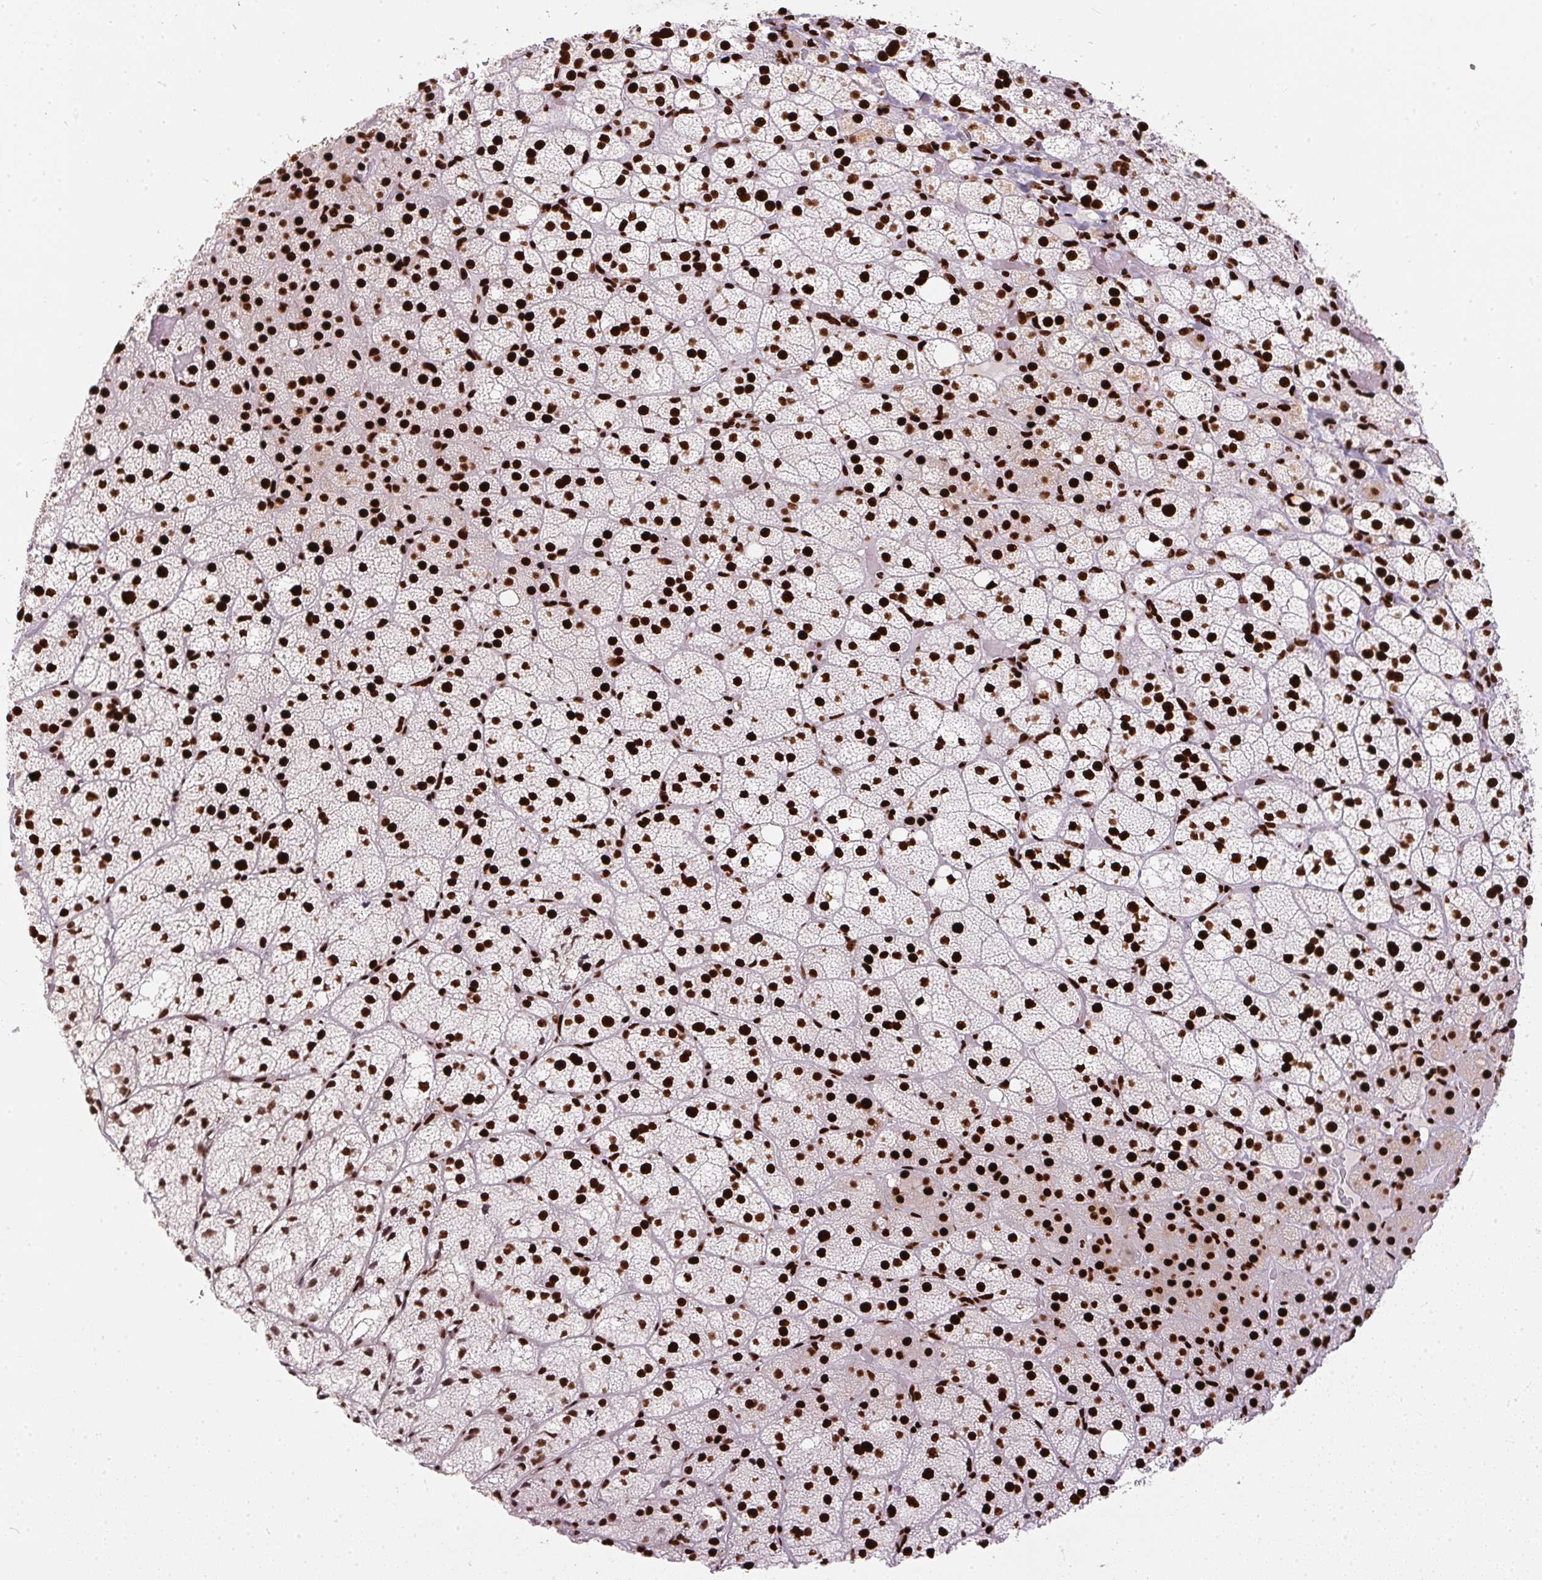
{"staining": {"intensity": "strong", "quantity": ">75%", "location": "nuclear"}, "tissue": "adrenal gland", "cell_type": "Glandular cells", "image_type": "normal", "snomed": [{"axis": "morphology", "description": "Normal tissue, NOS"}, {"axis": "topography", "description": "Adrenal gland"}], "caption": "Immunohistochemistry (IHC) micrograph of unremarkable human adrenal gland stained for a protein (brown), which demonstrates high levels of strong nuclear expression in approximately >75% of glandular cells.", "gene": "PAGE3", "patient": {"sex": "male", "age": 53}}